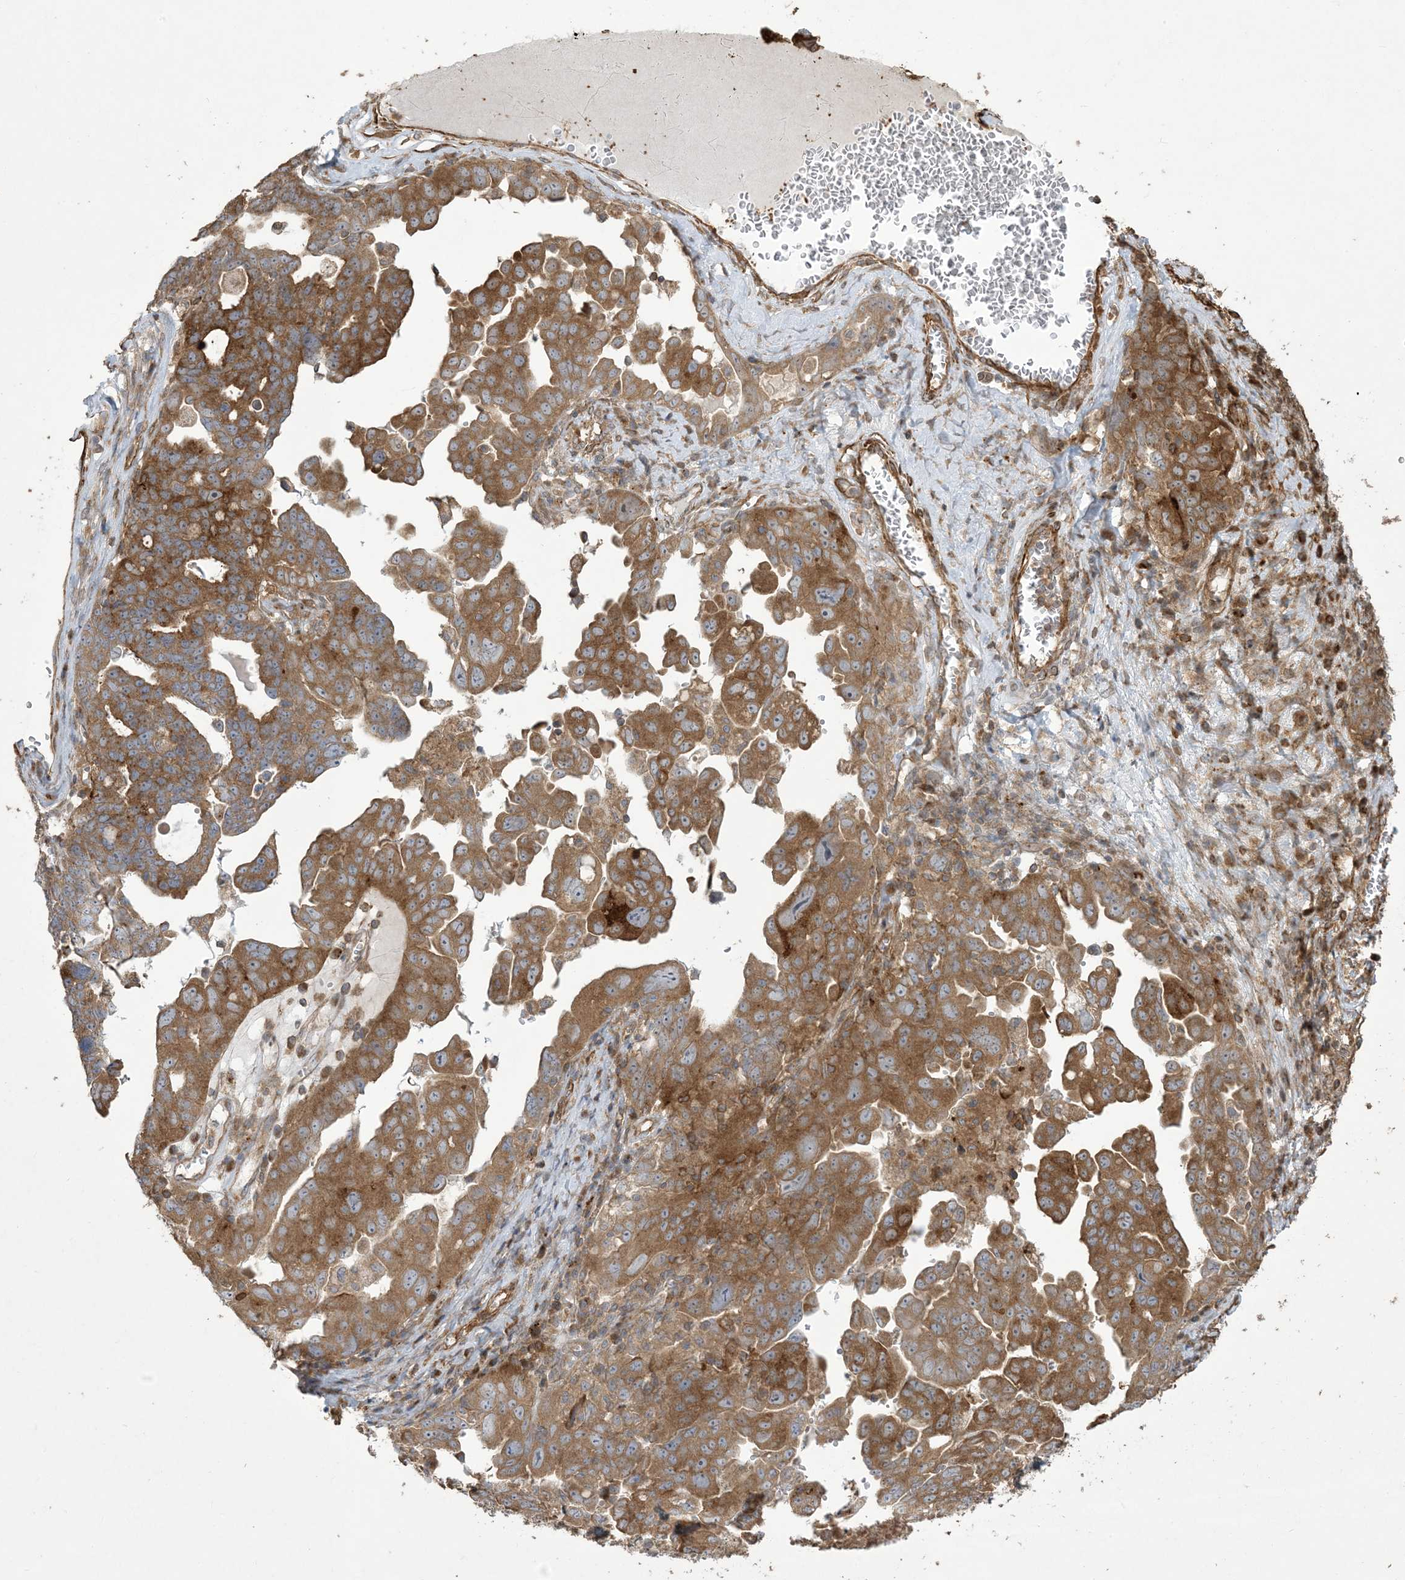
{"staining": {"intensity": "moderate", "quantity": ">75%", "location": "cytoplasmic/membranous"}, "tissue": "ovarian cancer", "cell_type": "Tumor cells", "image_type": "cancer", "snomed": [{"axis": "morphology", "description": "Carcinoma, endometroid"}, {"axis": "topography", "description": "Ovary"}], "caption": "Protein expression analysis of human ovarian cancer (endometroid carcinoma) reveals moderate cytoplasmic/membranous expression in approximately >75% of tumor cells.", "gene": "KLHL18", "patient": {"sex": "female", "age": 62}}